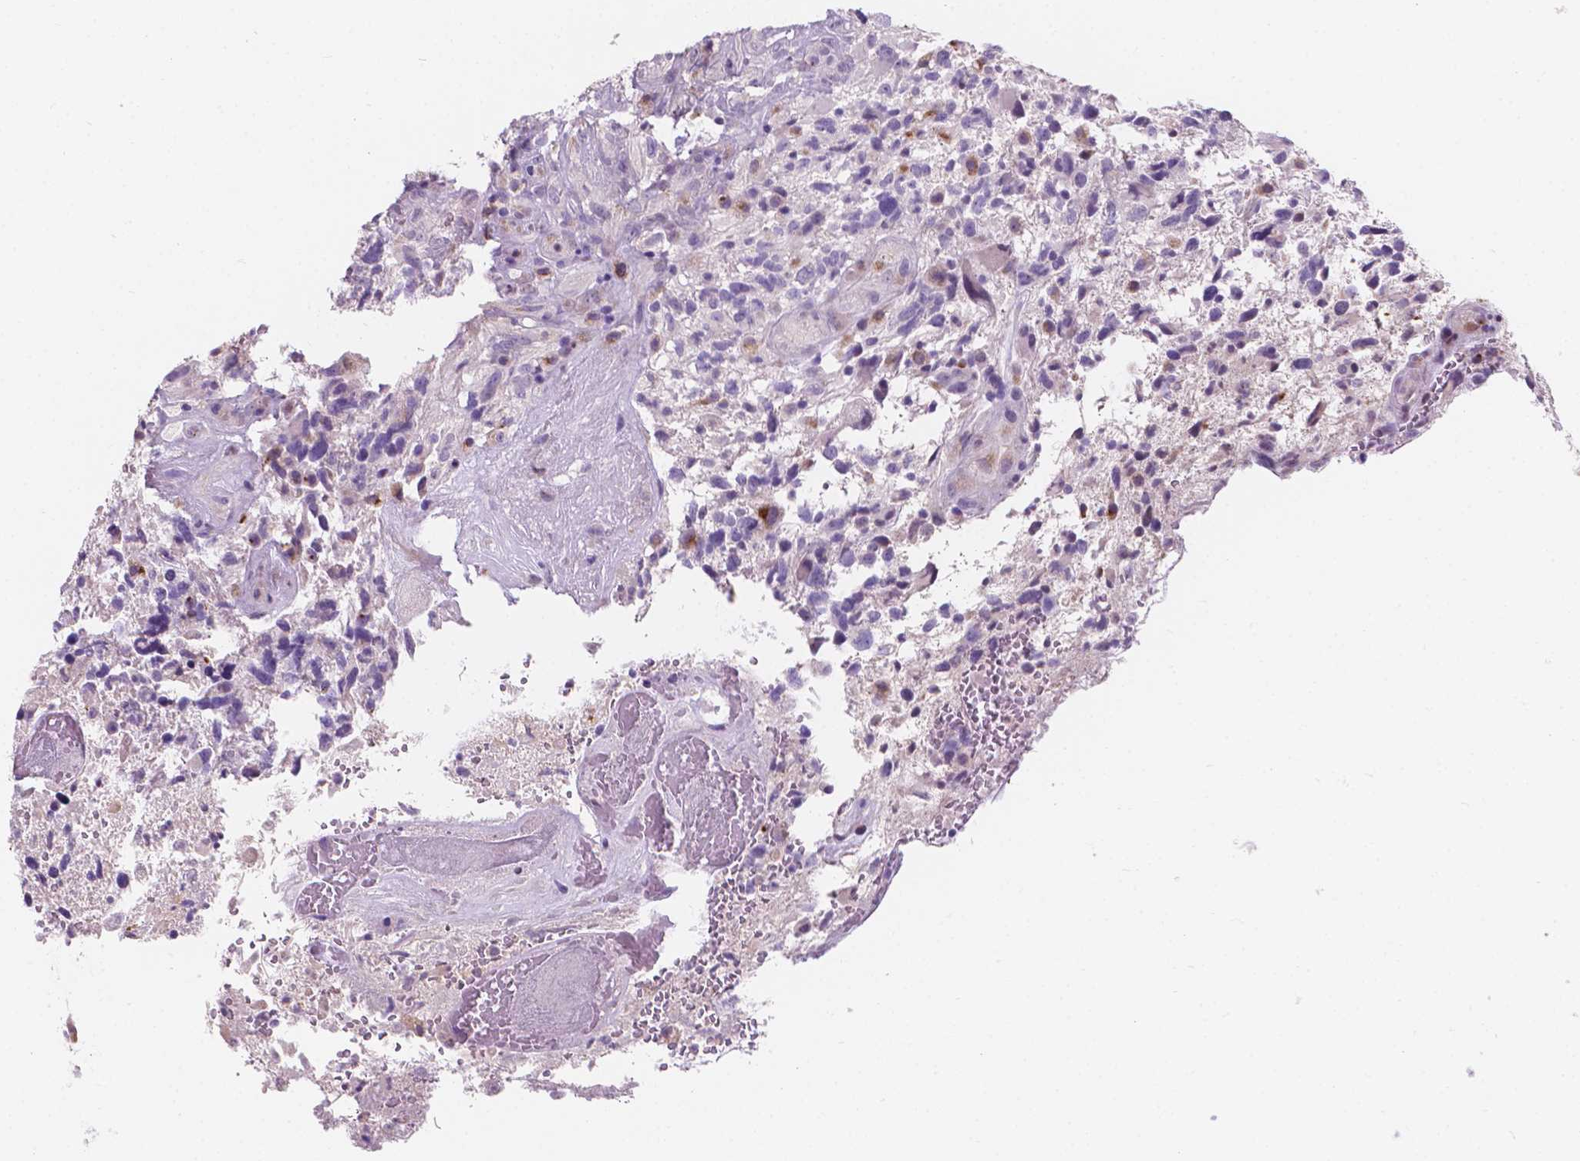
{"staining": {"intensity": "negative", "quantity": "none", "location": "none"}, "tissue": "glioma", "cell_type": "Tumor cells", "image_type": "cancer", "snomed": [{"axis": "morphology", "description": "Glioma, malignant, High grade"}, {"axis": "topography", "description": "Brain"}], "caption": "Image shows no protein positivity in tumor cells of malignant high-grade glioma tissue. (Brightfield microscopy of DAB IHC at high magnification).", "gene": "IREB2", "patient": {"sex": "female", "age": 71}}